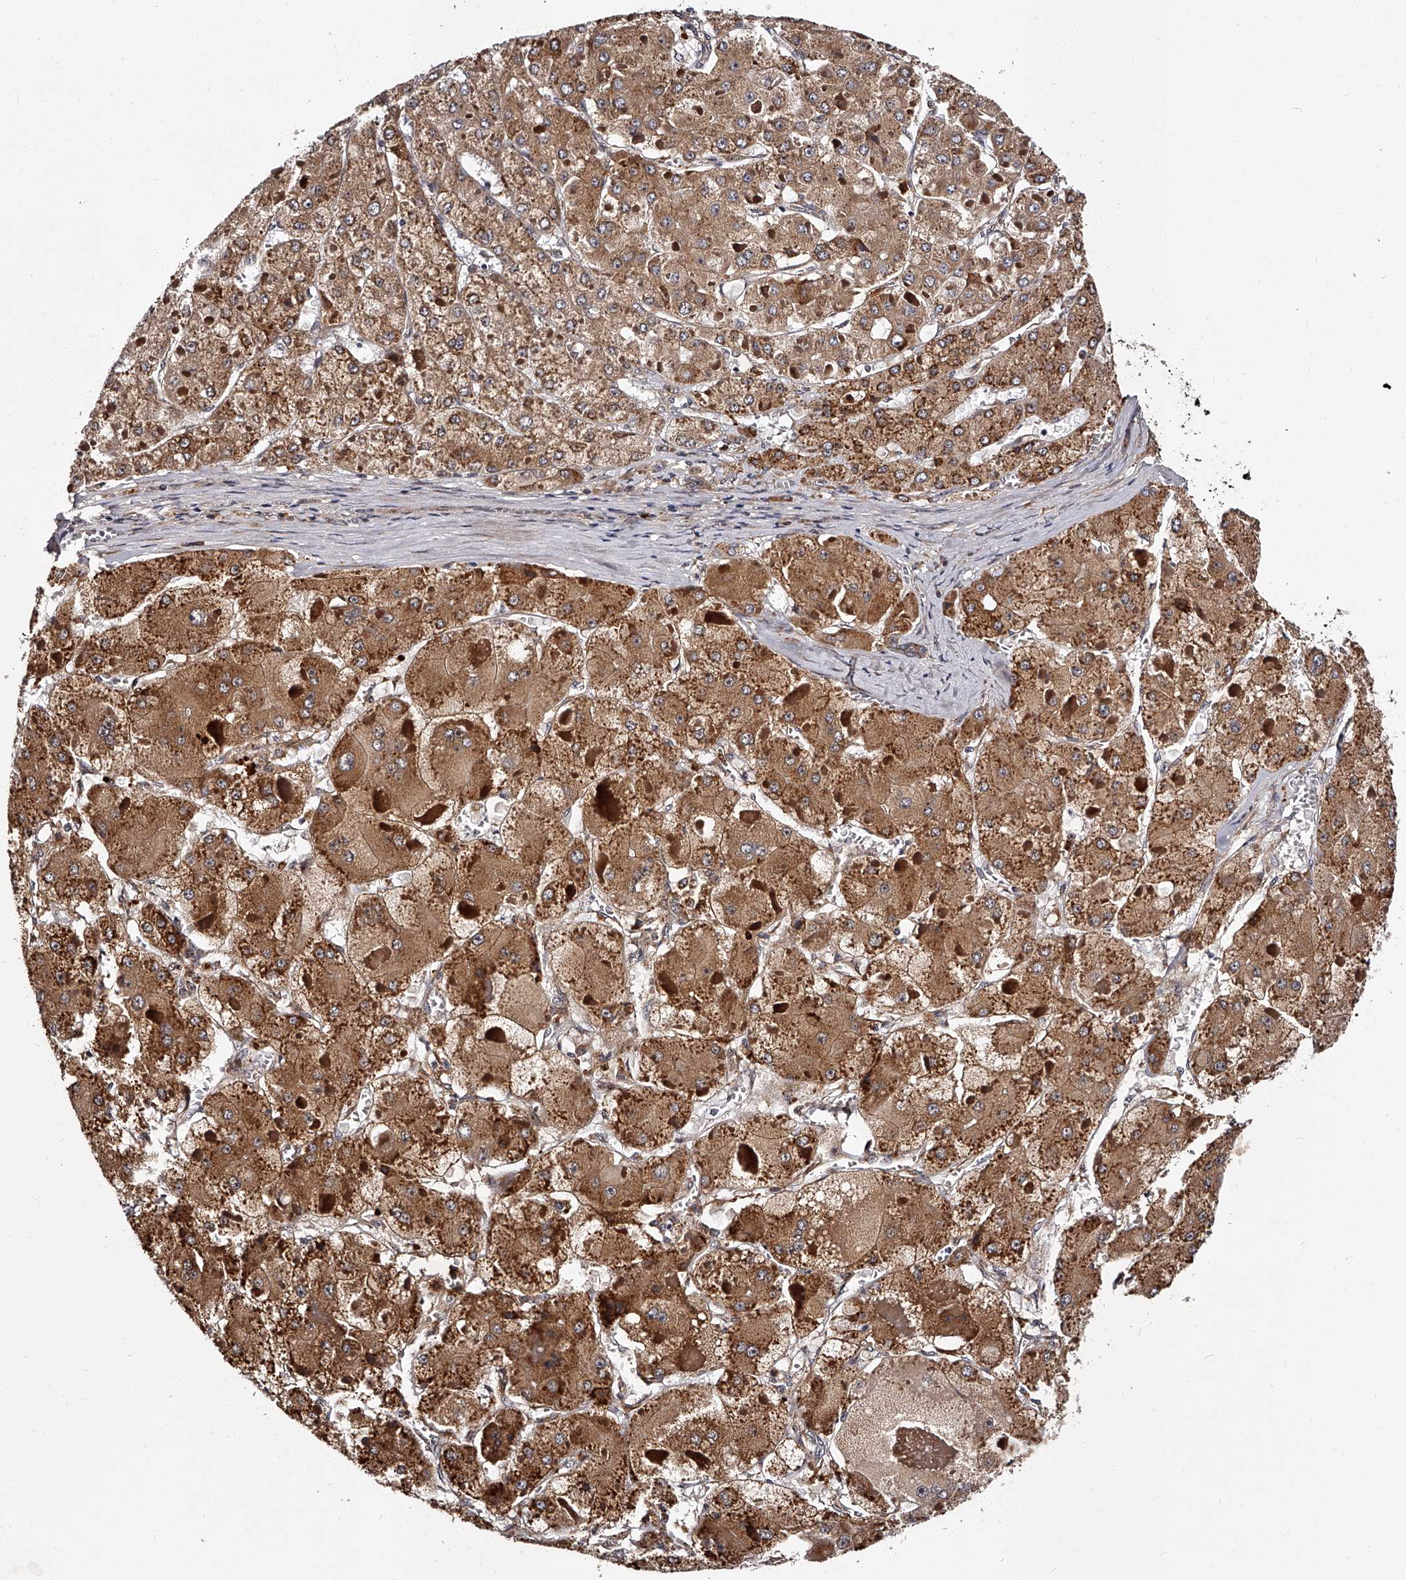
{"staining": {"intensity": "strong", "quantity": ">75%", "location": "cytoplasmic/membranous"}, "tissue": "liver cancer", "cell_type": "Tumor cells", "image_type": "cancer", "snomed": [{"axis": "morphology", "description": "Carcinoma, Hepatocellular, NOS"}, {"axis": "topography", "description": "Liver"}], "caption": "High-magnification brightfield microscopy of hepatocellular carcinoma (liver) stained with DAB (brown) and counterstained with hematoxylin (blue). tumor cells exhibit strong cytoplasmic/membranous expression is seen in approximately>75% of cells.", "gene": "RSC1A1", "patient": {"sex": "female", "age": 73}}